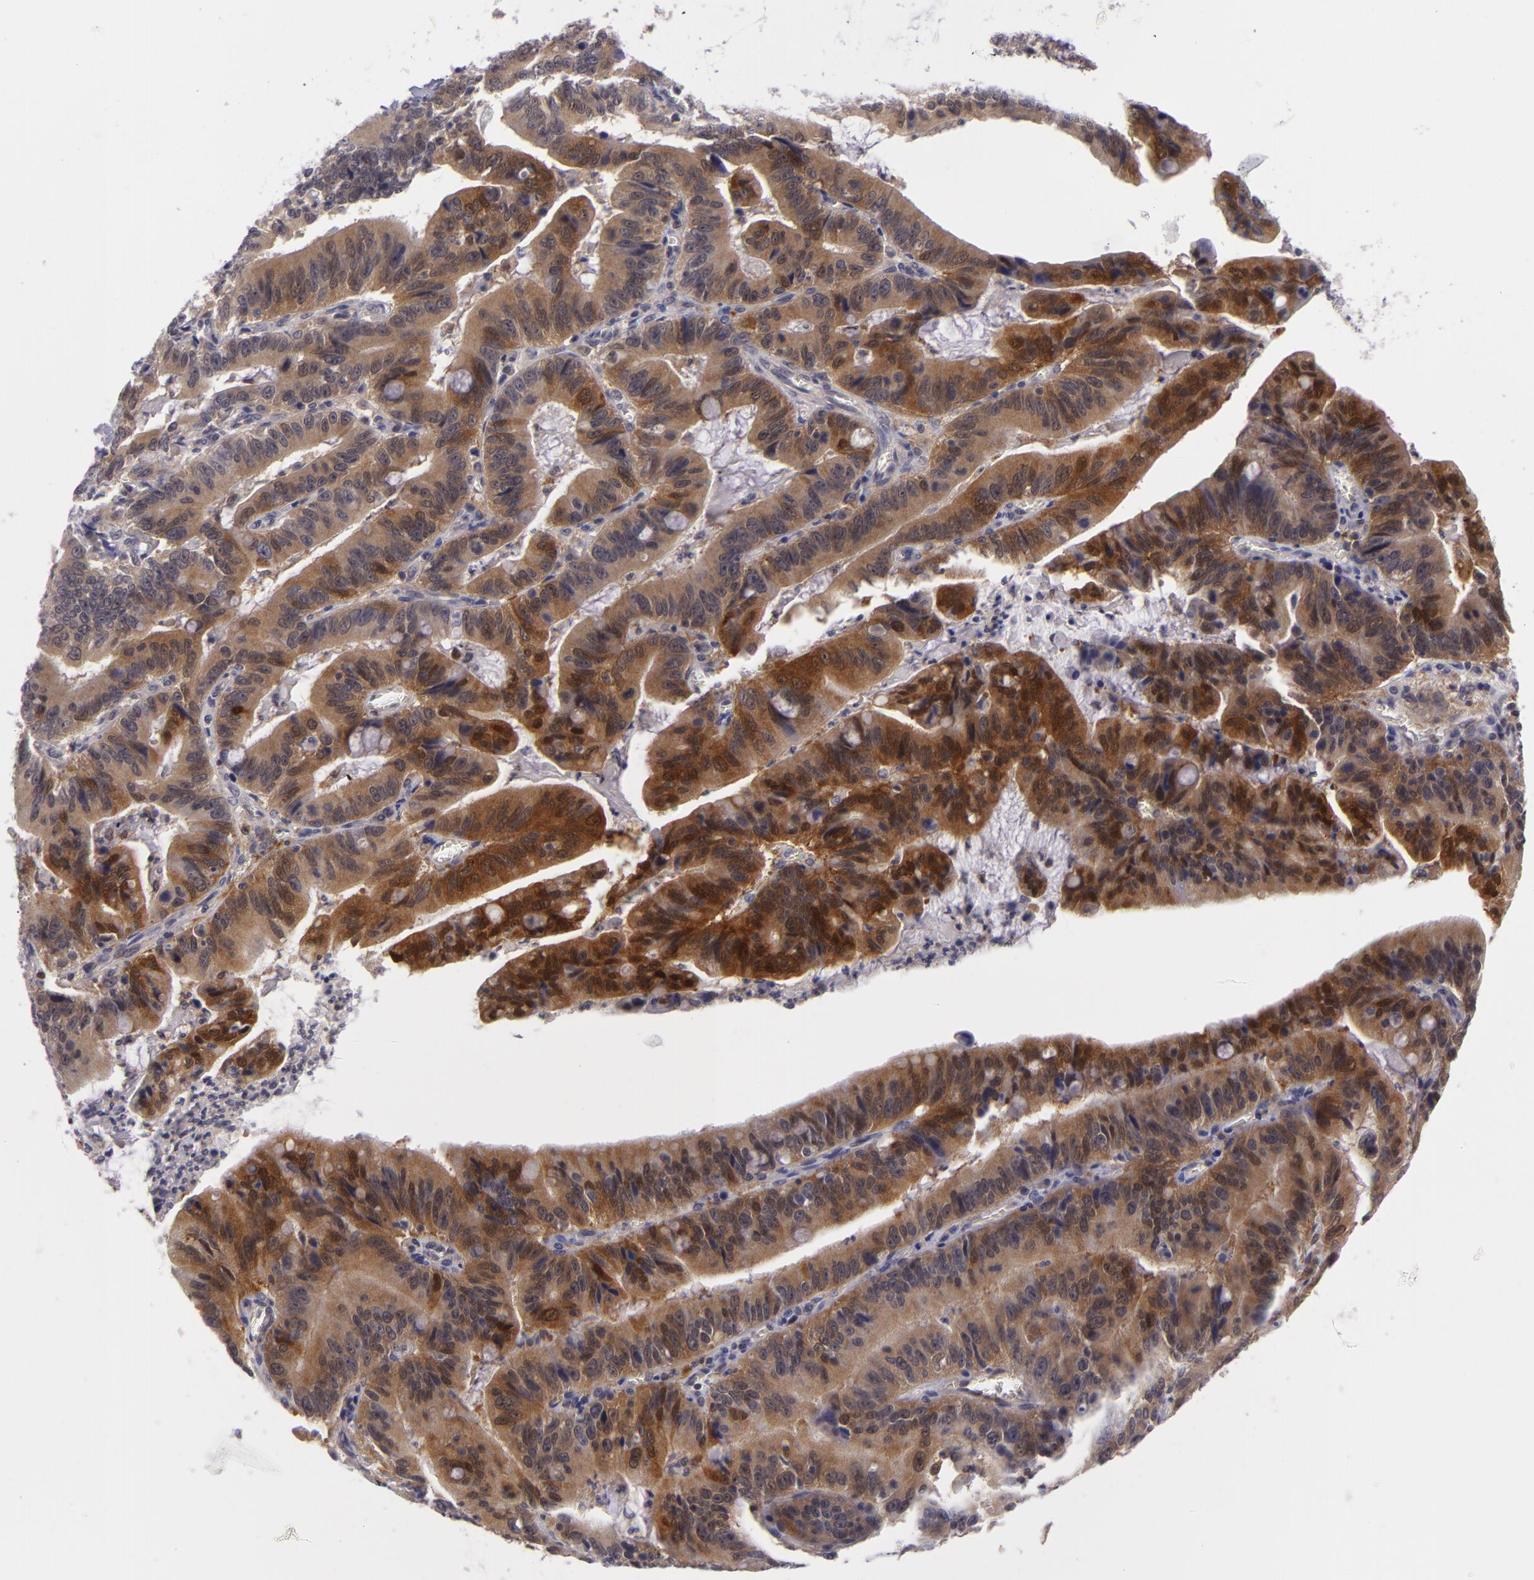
{"staining": {"intensity": "strong", "quantity": ">75%", "location": "cytoplasmic/membranous"}, "tissue": "stomach cancer", "cell_type": "Tumor cells", "image_type": "cancer", "snomed": [{"axis": "morphology", "description": "Adenocarcinoma, NOS"}, {"axis": "topography", "description": "Stomach, upper"}], "caption": "This image displays immunohistochemistry staining of human adenocarcinoma (stomach), with high strong cytoplasmic/membranous expression in approximately >75% of tumor cells.", "gene": "BCL10", "patient": {"sex": "male", "age": 63}}